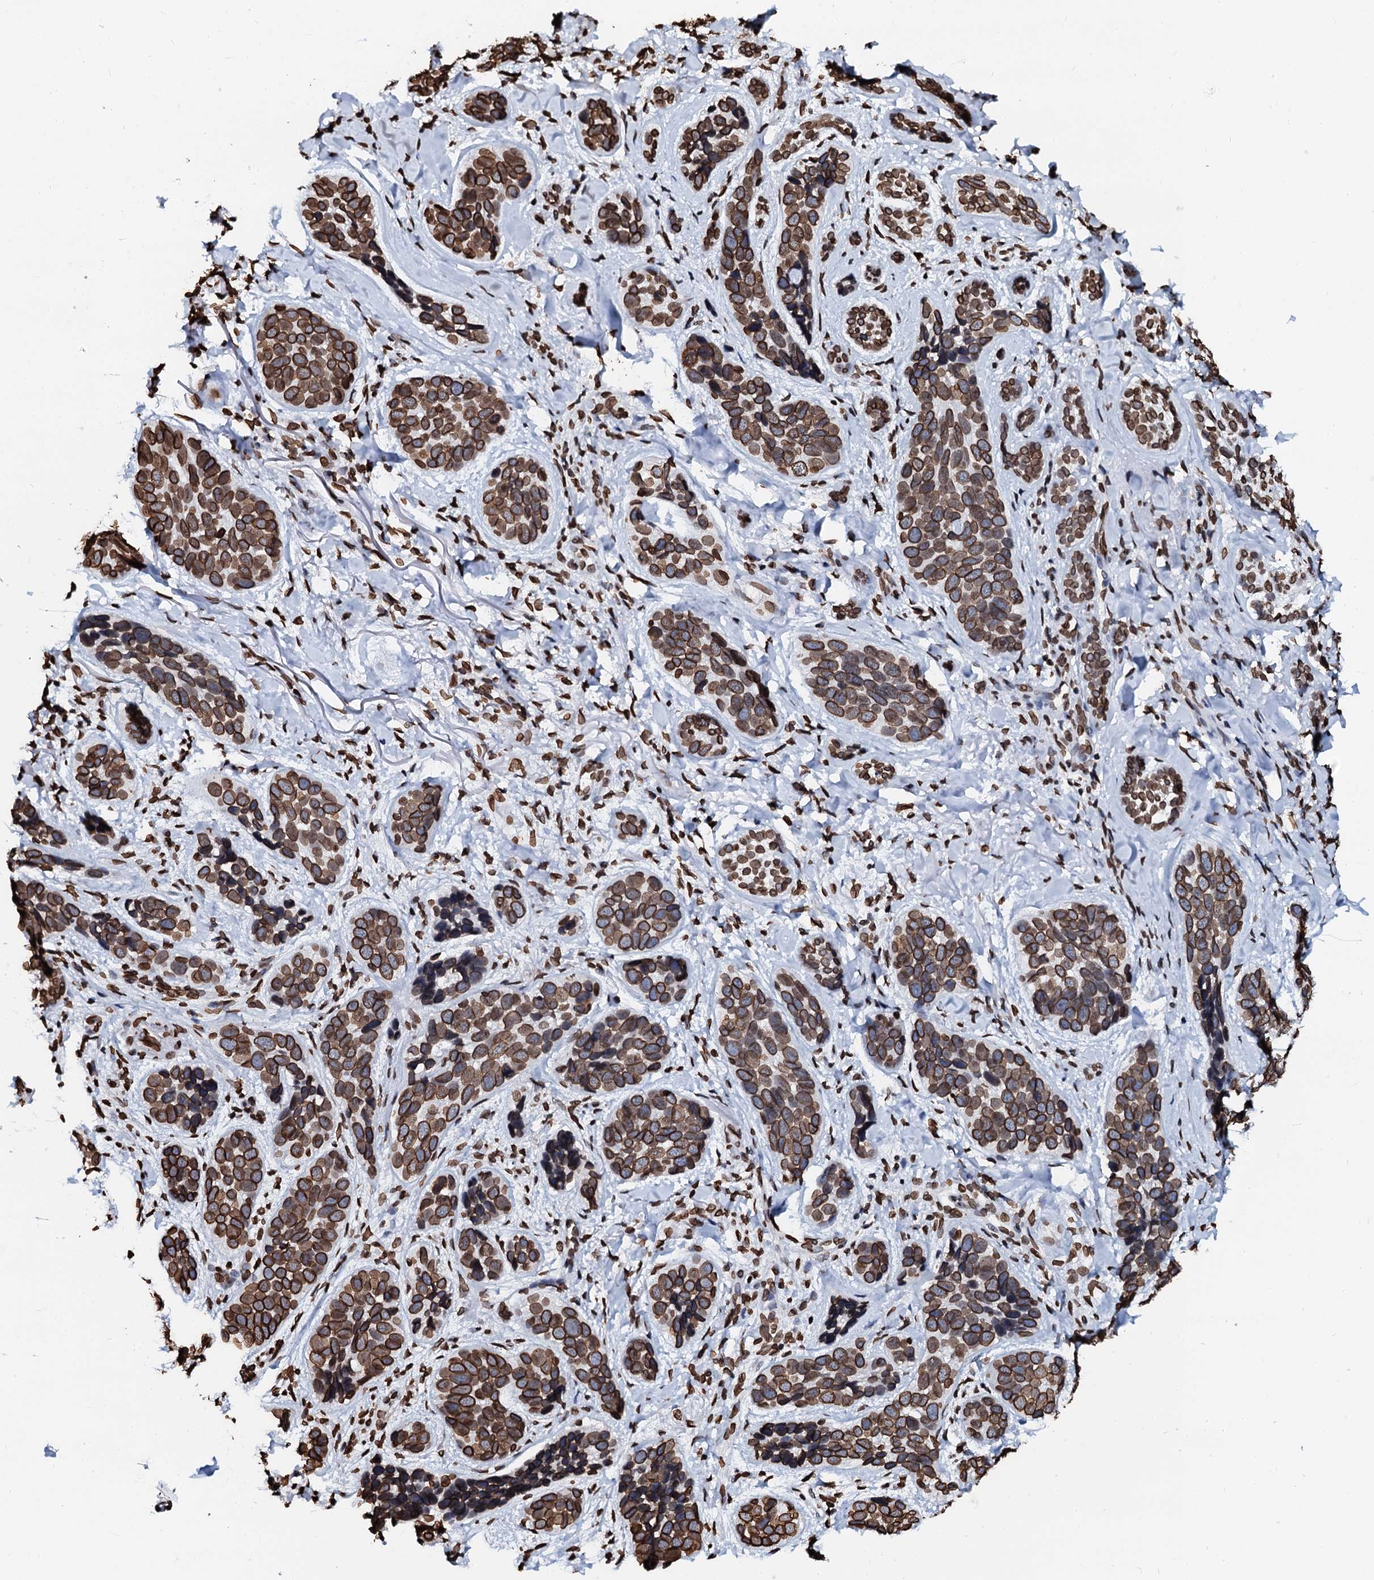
{"staining": {"intensity": "strong", "quantity": ">75%", "location": "cytoplasmic/membranous,nuclear"}, "tissue": "skin cancer", "cell_type": "Tumor cells", "image_type": "cancer", "snomed": [{"axis": "morphology", "description": "Basal cell carcinoma"}, {"axis": "topography", "description": "Skin"}], "caption": "Tumor cells exhibit strong cytoplasmic/membranous and nuclear positivity in approximately >75% of cells in basal cell carcinoma (skin).", "gene": "KATNAL2", "patient": {"sex": "male", "age": 71}}